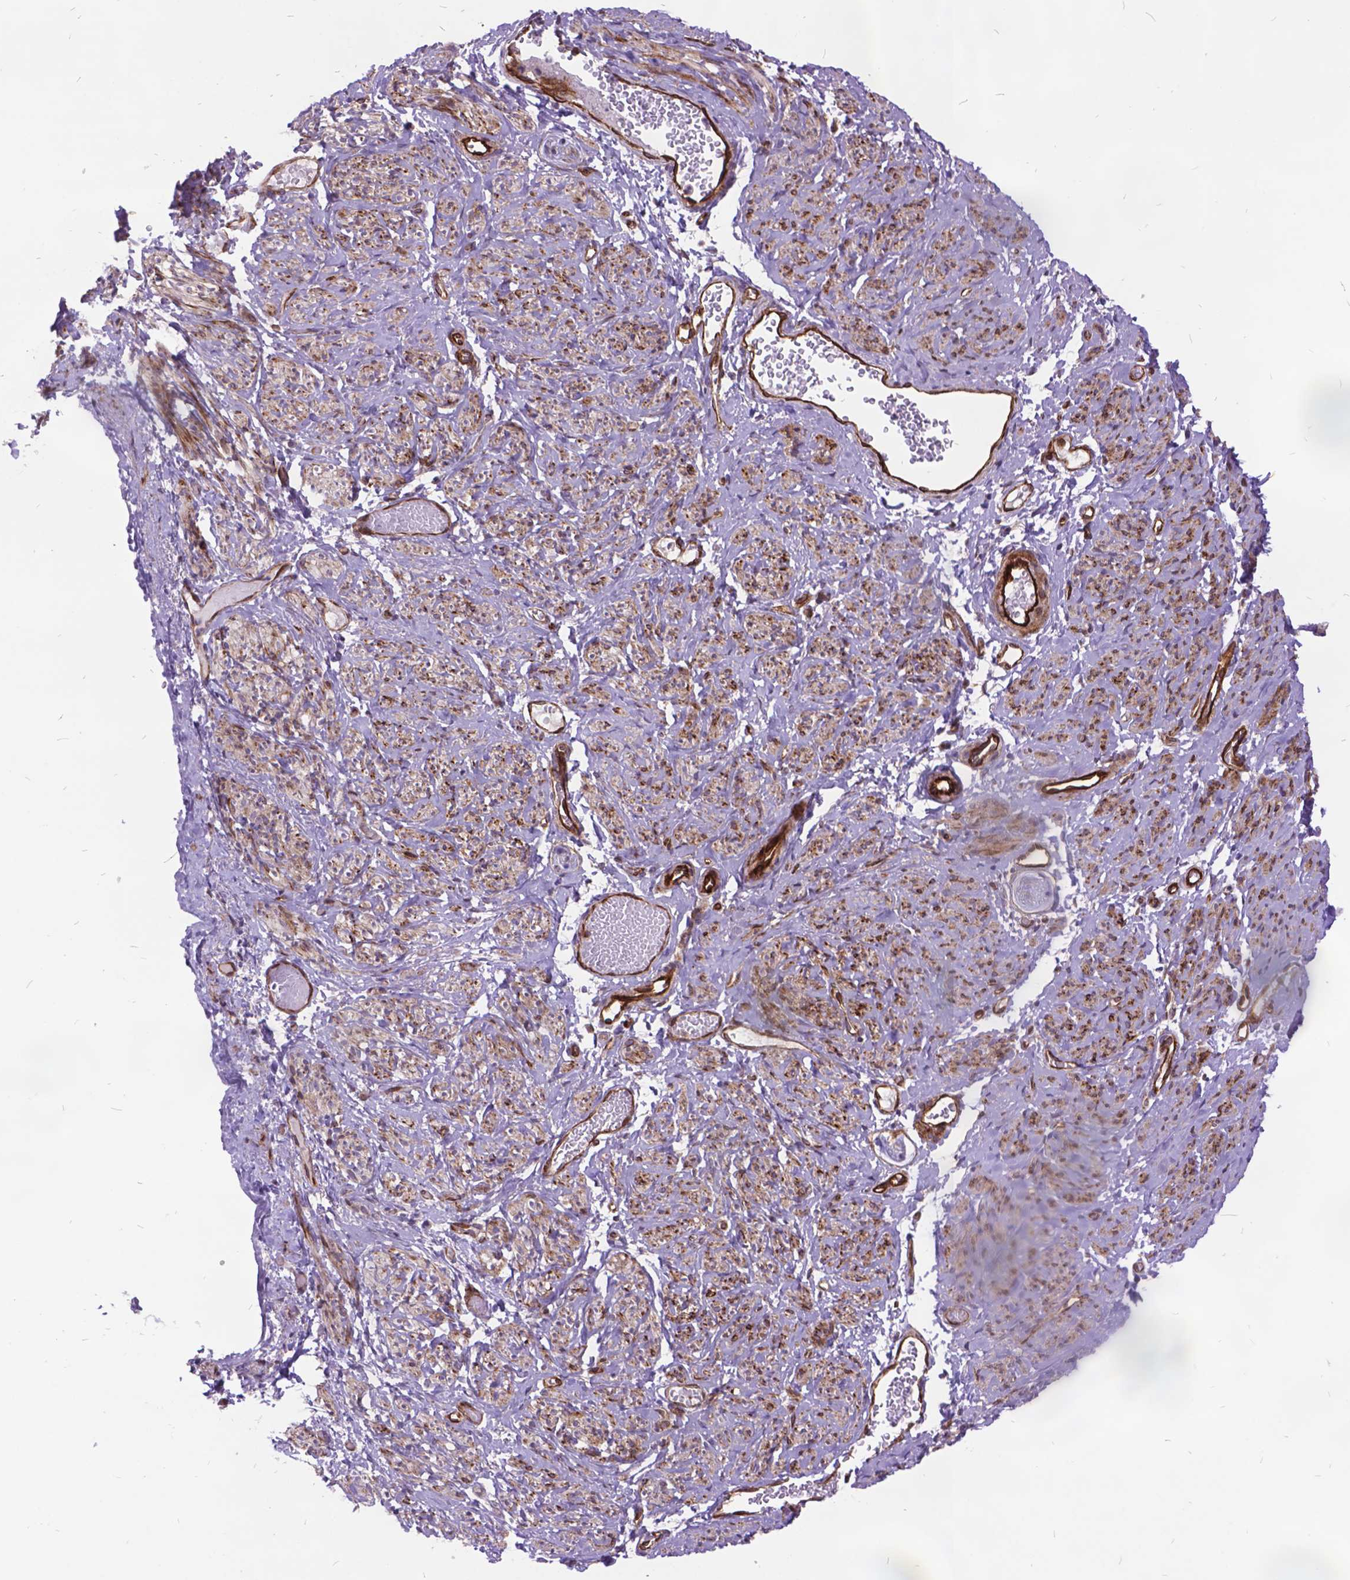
{"staining": {"intensity": "moderate", "quantity": ">75%", "location": "cytoplasmic/membranous"}, "tissue": "smooth muscle", "cell_type": "Smooth muscle cells", "image_type": "normal", "snomed": [{"axis": "morphology", "description": "Normal tissue, NOS"}, {"axis": "topography", "description": "Smooth muscle"}], "caption": "Smooth muscle stained for a protein displays moderate cytoplasmic/membranous positivity in smooth muscle cells. Using DAB (brown) and hematoxylin (blue) stains, captured at high magnification using brightfield microscopy.", "gene": "GRB7", "patient": {"sex": "female", "age": 65}}